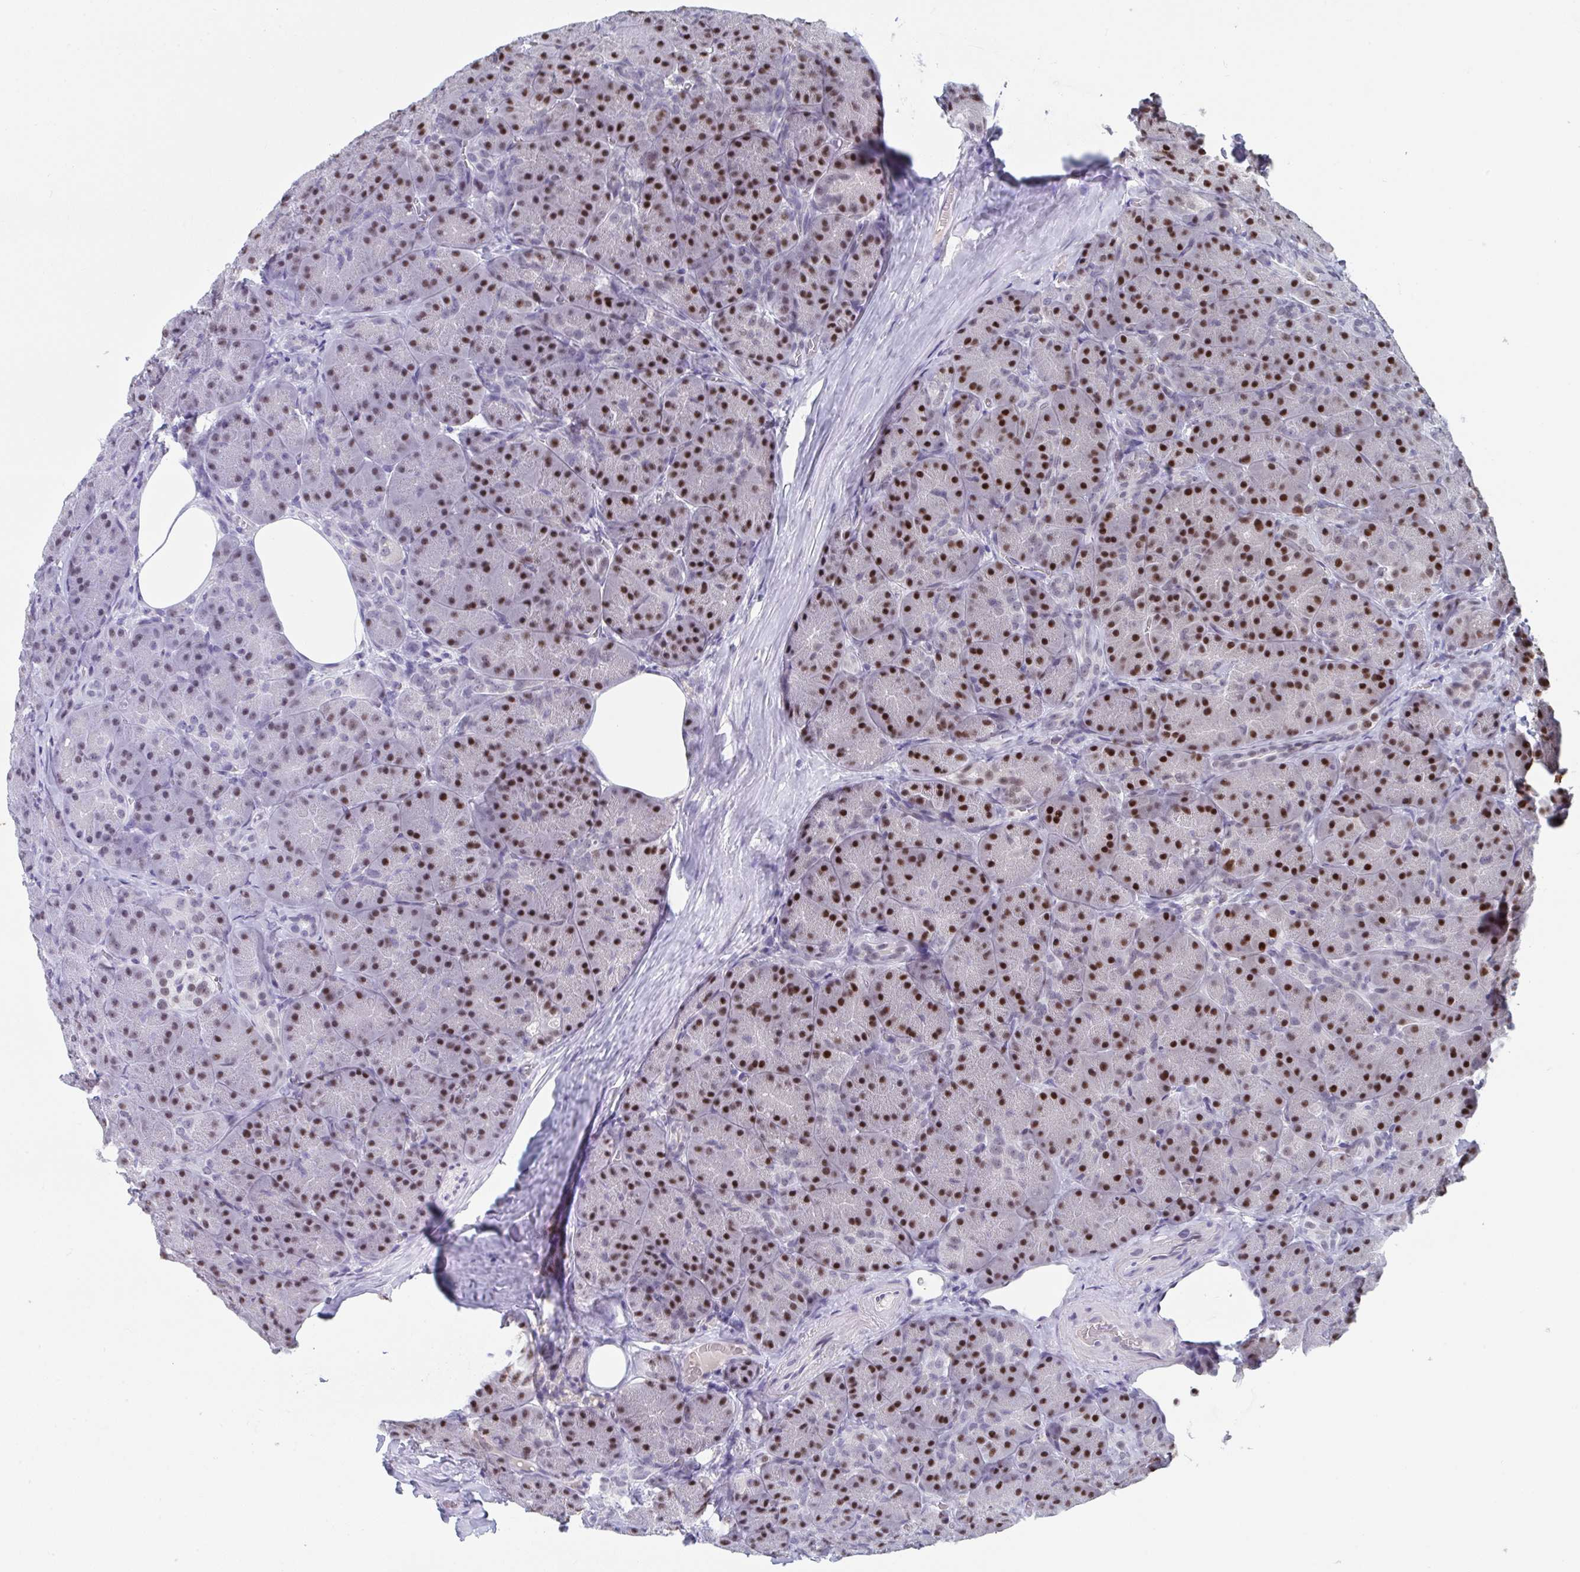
{"staining": {"intensity": "strong", "quantity": ">75%", "location": "nuclear"}, "tissue": "pancreas", "cell_type": "Exocrine glandular cells", "image_type": "normal", "snomed": [{"axis": "morphology", "description": "Normal tissue, NOS"}, {"axis": "topography", "description": "Pancreas"}], "caption": "Immunohistochemical staining of benign pancreas exhibits high levels of strong nuclear staining in approximately >75% of exocrine glandular cells. Nuclei are stained in blue.", "gene": "JDP2", "patient": {"sex": "male", "age": 57}}